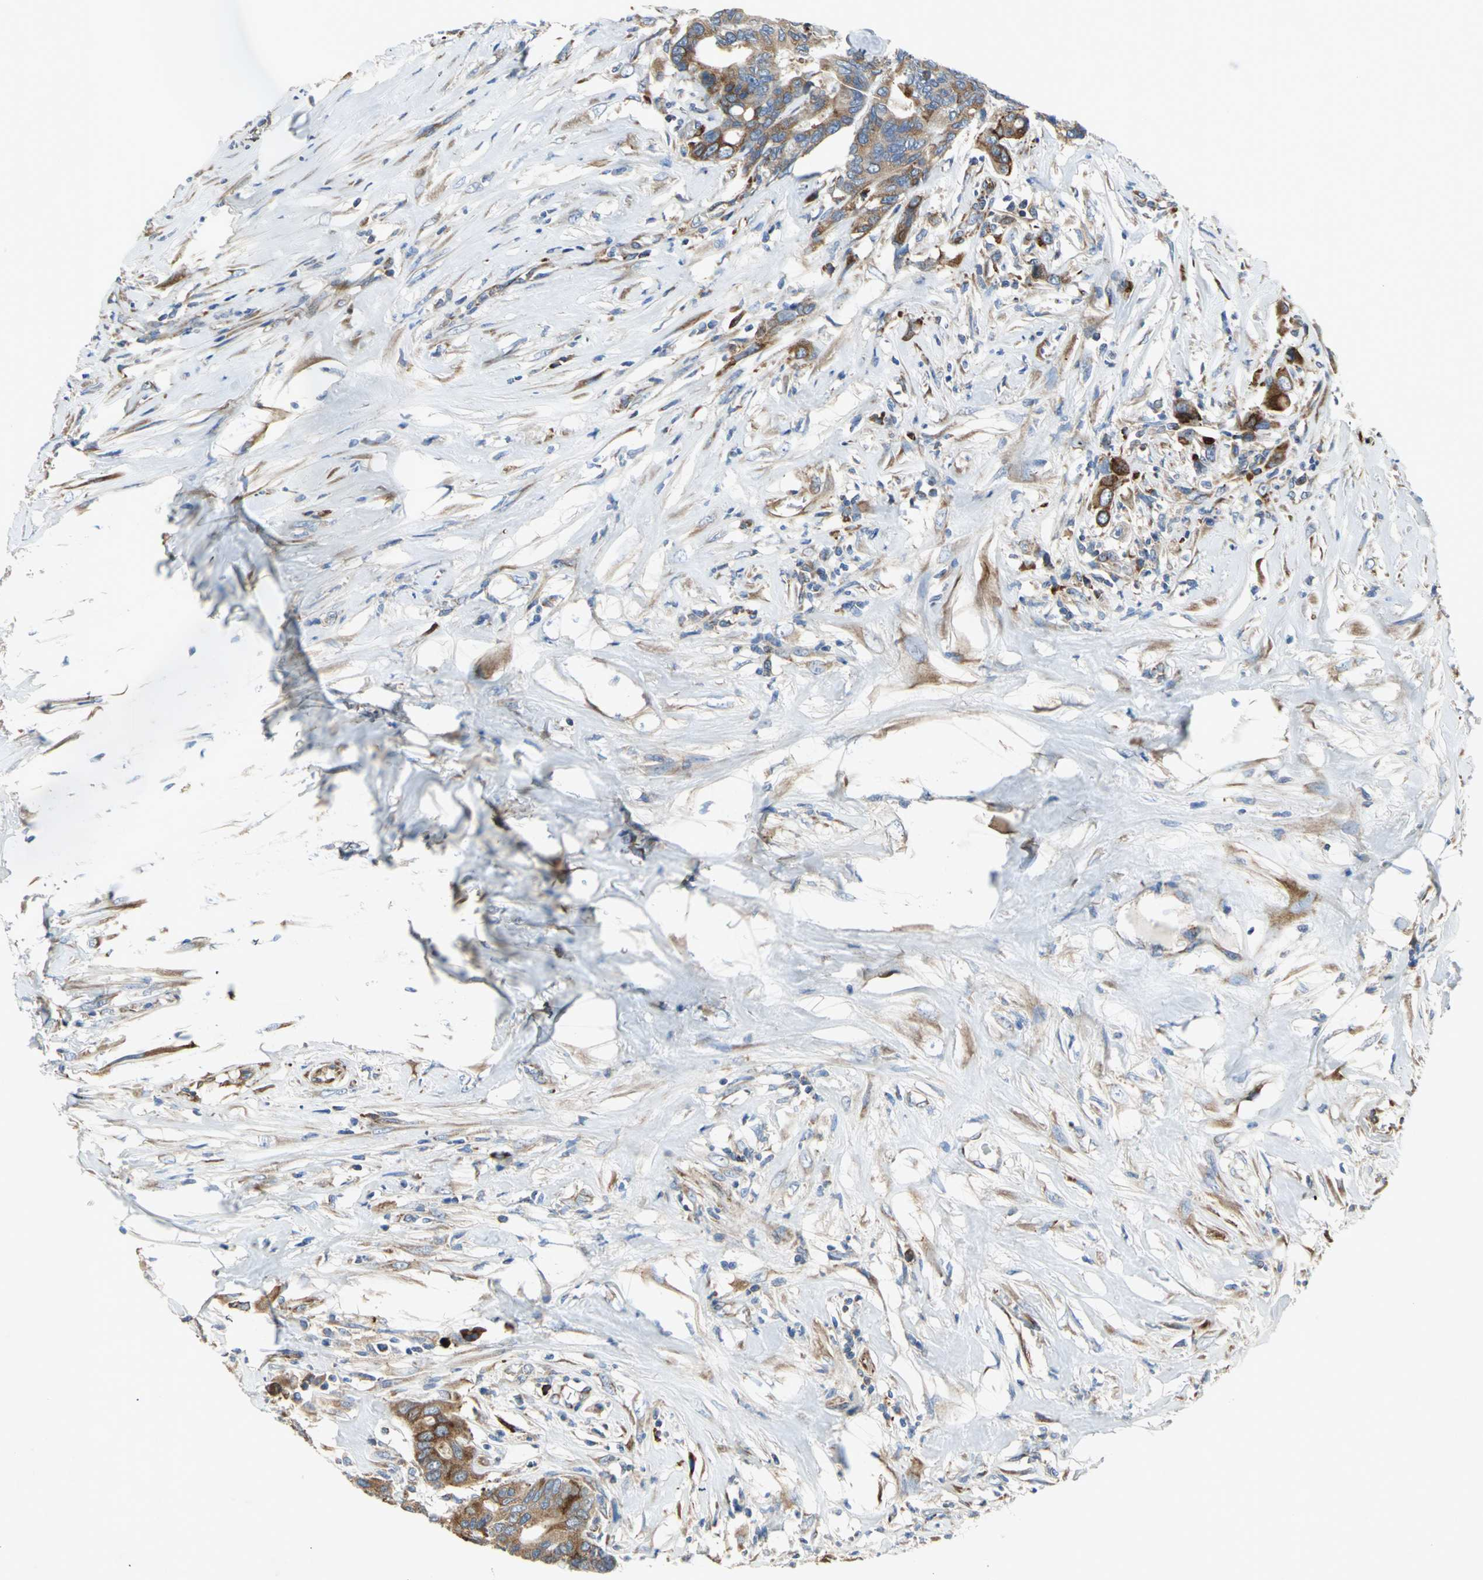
{"staining": {"intensity": "strong", "quantity": ">75%", "location": "cytoplasmic/membranous"}, "tissue": "colorectal cancer", "cell_type": "Tumor cells", "image_type": "cancer", "snomed": [{"axis": "morphology", "description": "Adenocarcinoma, NOS"}, {"axis": "topography", "description": "Rectum"}], "caption": "High-magnification brightfield microscopy of colorectal cancer stained with DAB (brown) and counterstained with hematoxylin (blue). tumor cells exhibit strong cytoplasmic/membranous staining is seen in approximately>75% of cells.", "gene": "TULP4", "patient": {"sex": "male", "age": 55}}